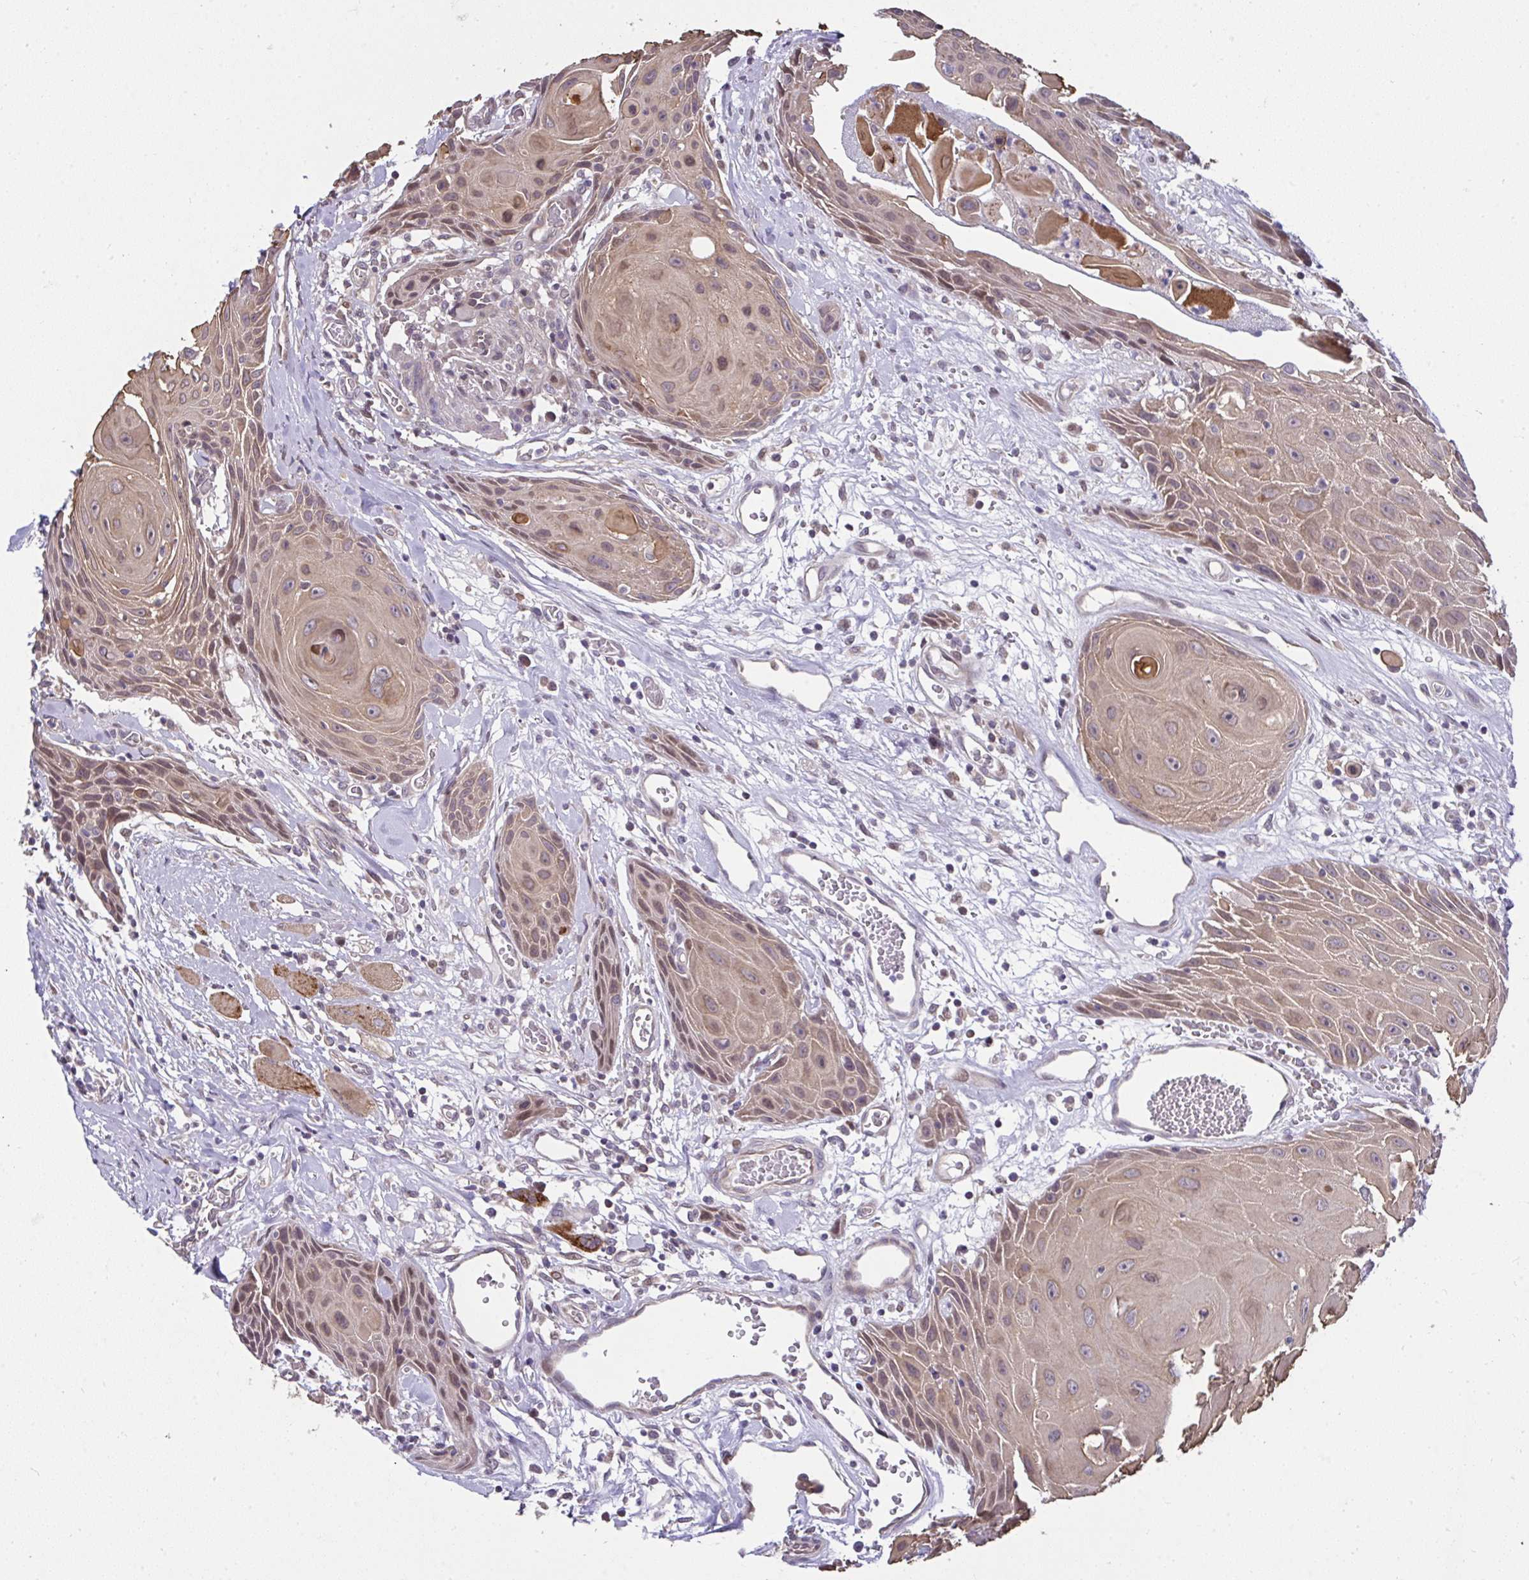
{"staining": {"intensity": "moderate", "quantity": ">75%", "location": "cytoplasmic/membranous,nuclear"}, "tissue": "head and neck cancer", "cell_type": "Tumor cells", "image_type": "cancer", "snomed": [{"axis": "morphology", "description": "Squamous cell carcinoma, NOS"}, {"axis": "topography", "description": "Oral tissue"}, {"axis": "topography", "description": "Head-Neck"}], "caption": "A photomicrograph of human head and neck squamous cell carcinoma stained for a protein shows moderate cytoplasmic/membranous and nuclear brown staining in tumor cells.", "gene": "RDH14", "patient": {"sex": "male", "age": 49}}